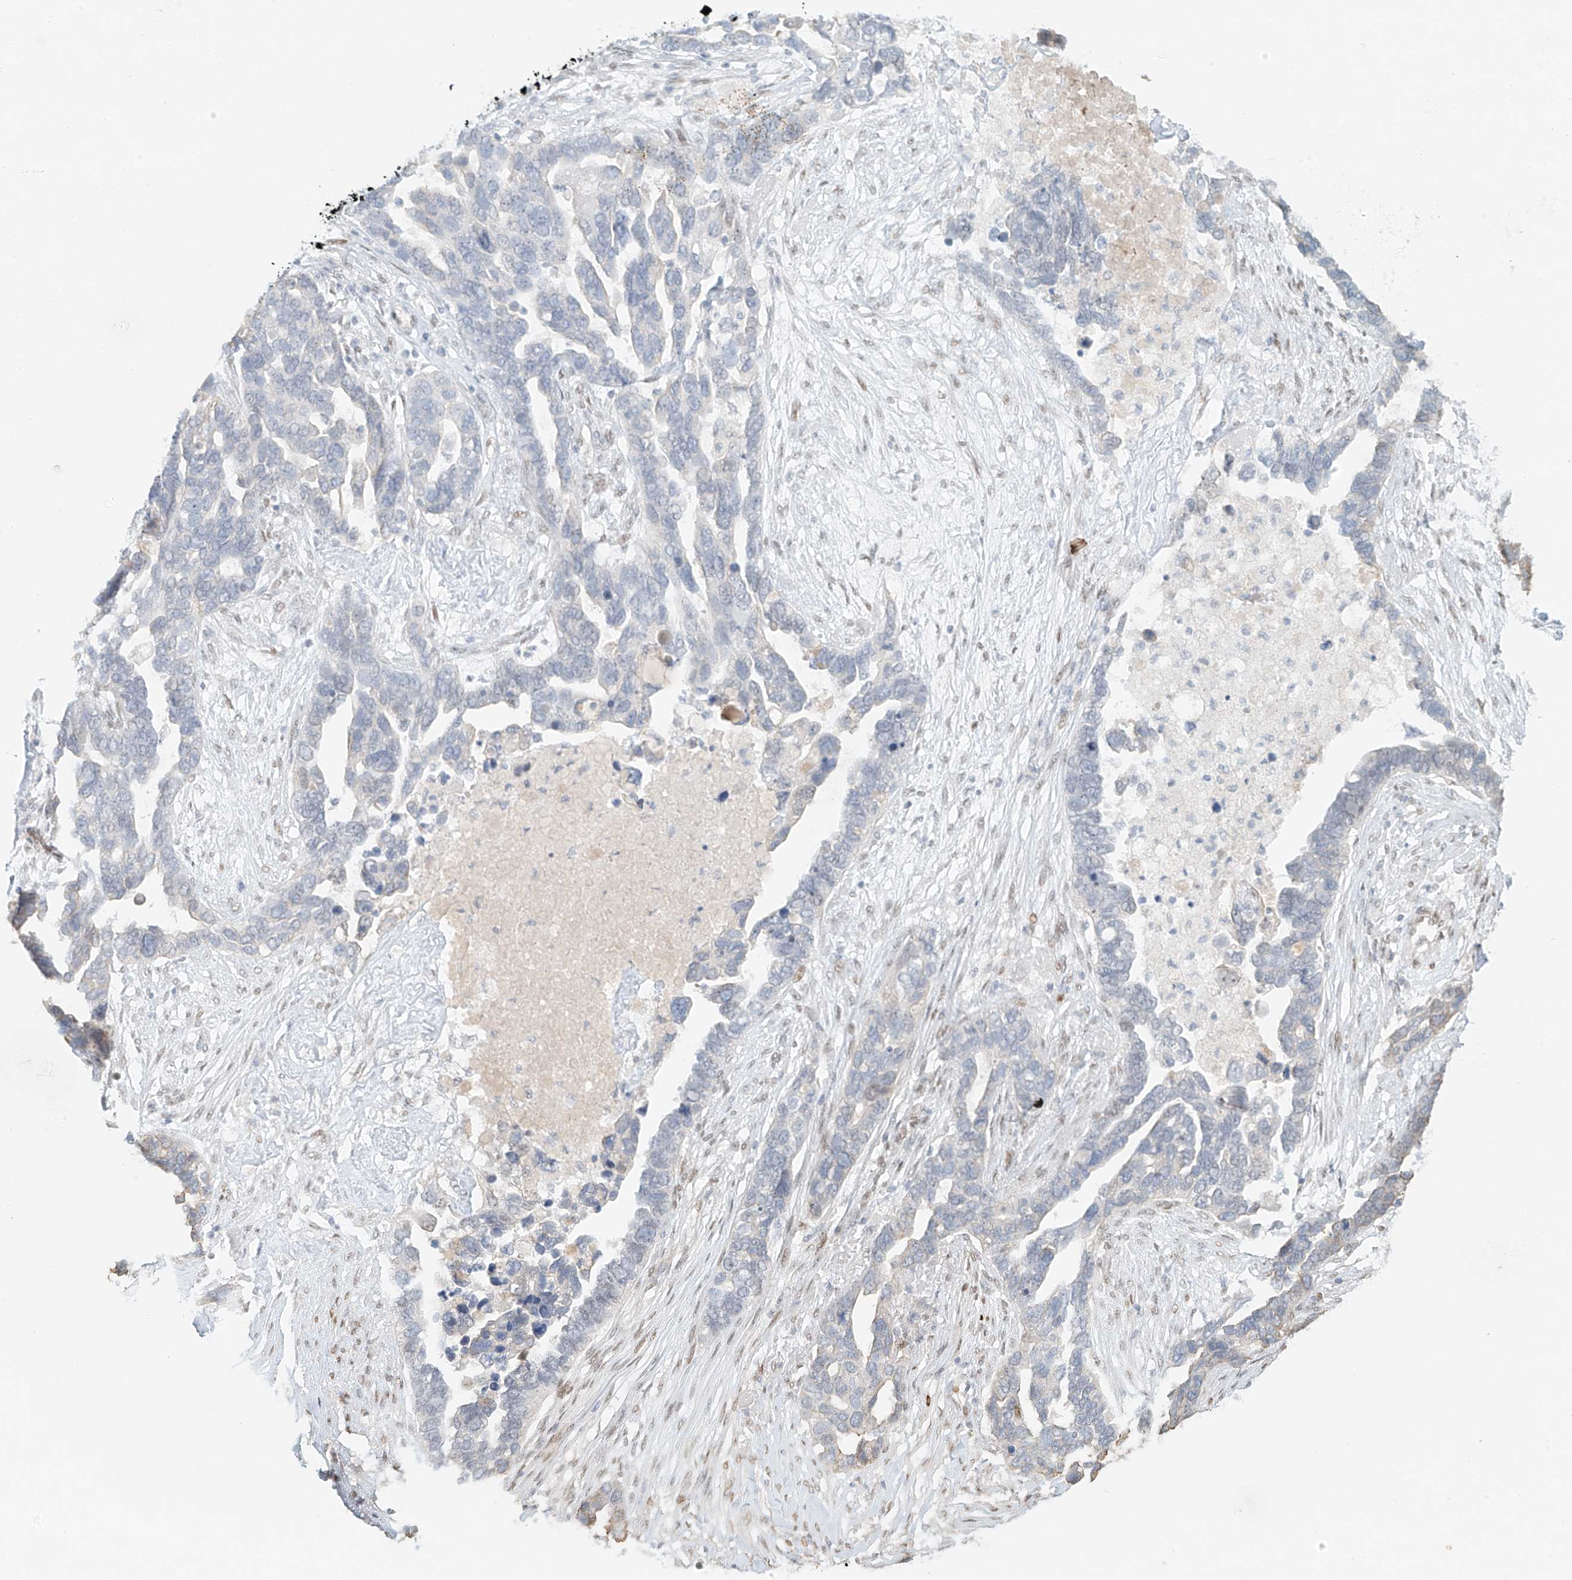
{"staining": {"intensity": "negative", "quantity": "none", "location": "none"}, "tissue": "ovarian cancer", "cell_type": "Tumor cells", "image_type": "cancer", "snomed": [{"axis": "morphology", "description": "Cystadenocarcinoma, serous, NOS"}, {"axis": "topography", "description": "Ovary"}], "caption": "A high-resolution histopathology image shows immunohistochemistry (IHC) staining of serous cystadenocarcinoma (ovarian), which demonstrates no significant positivity in tumor cells.", "gene": "ZNF774", "patient": {"sex": "female", "age": 54}}